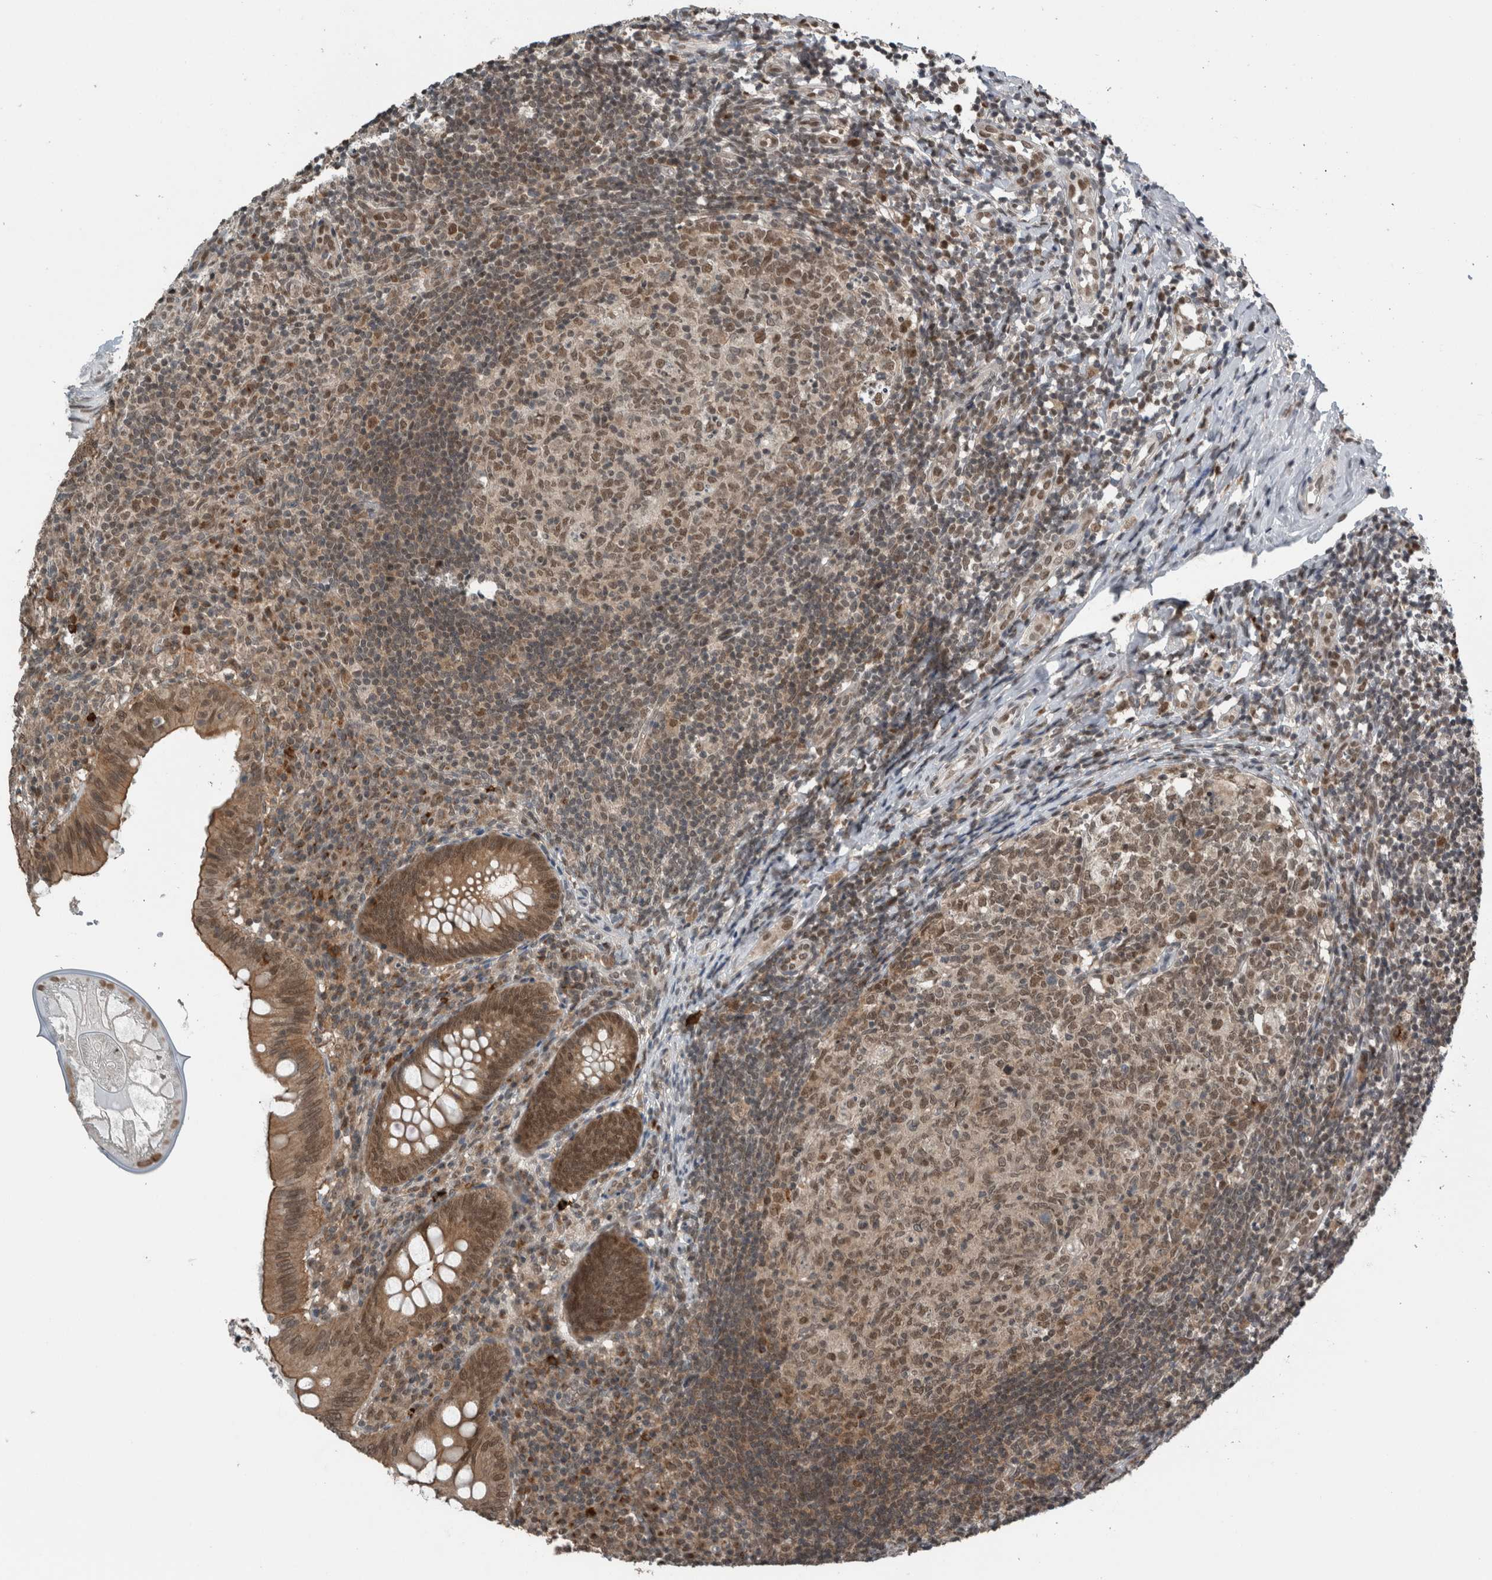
{"staining": {"intensity": "strong", "quantity": ">75%", "location": "cytoplasmic/membranous,nuclear"}, "tissue": "appendix", "cell_type": "Glandular cells", "image_type": "normal", "snomed": [{"axis": "morphology", "description": "Normal tissue, NOS"}, {"axis": "topography", "description": "Appendix"}], "caption": "Immunohistochemistry (IHC) micrograph of unremarkable appendix: appendix stained using immunohistochemistry displays high levels of strong protein expression localized specifically in the cytoplasmic/membranous,nuclear of glandular cells, appearing as a cytoplasmic/membranous,nuclear brown color.", "gene": "SPAG7", "patient": {"sex": "male", "age": 8}}